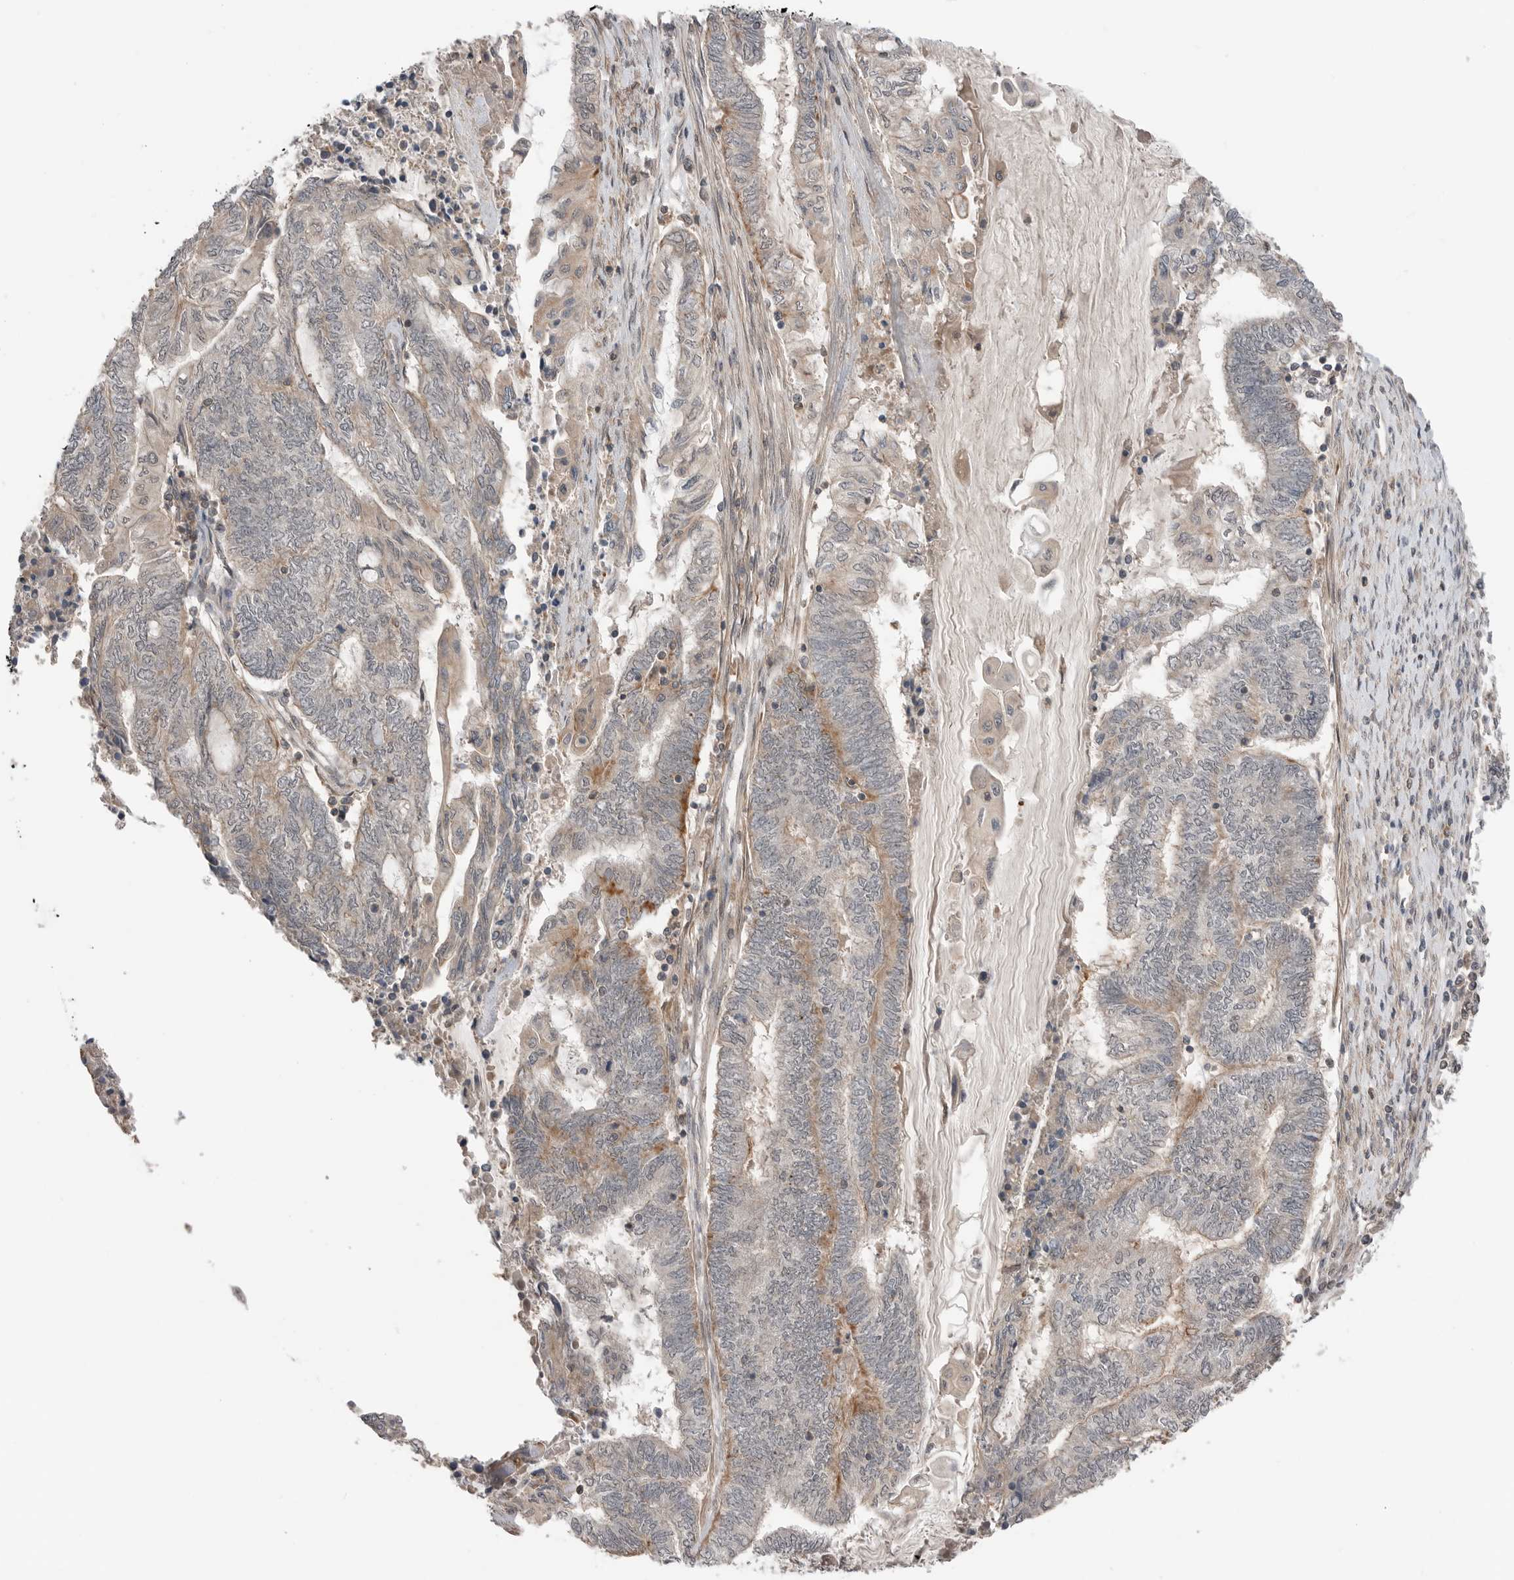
{"staining": {"intensity": "negative", "quantity": "none", "location": "none"}, "tissue": "endometrial cancer", "cell_type": "Tumor cells", "image_type": "cancer", "snomed": [{"axis": "morphology", "description": "Adenocarcinoma, NOS"}, {"axis": "topography", "description": "Uterus"}, {"axis": "topography", "description": "Endometrium"}], "caption": "Immunohistochemical staining of human adenocarcinoma (endometrial) displays no significant positivity in tumor cells.", "gene": "PEAK1", "patient": {"sex": "female", "age": 70}}